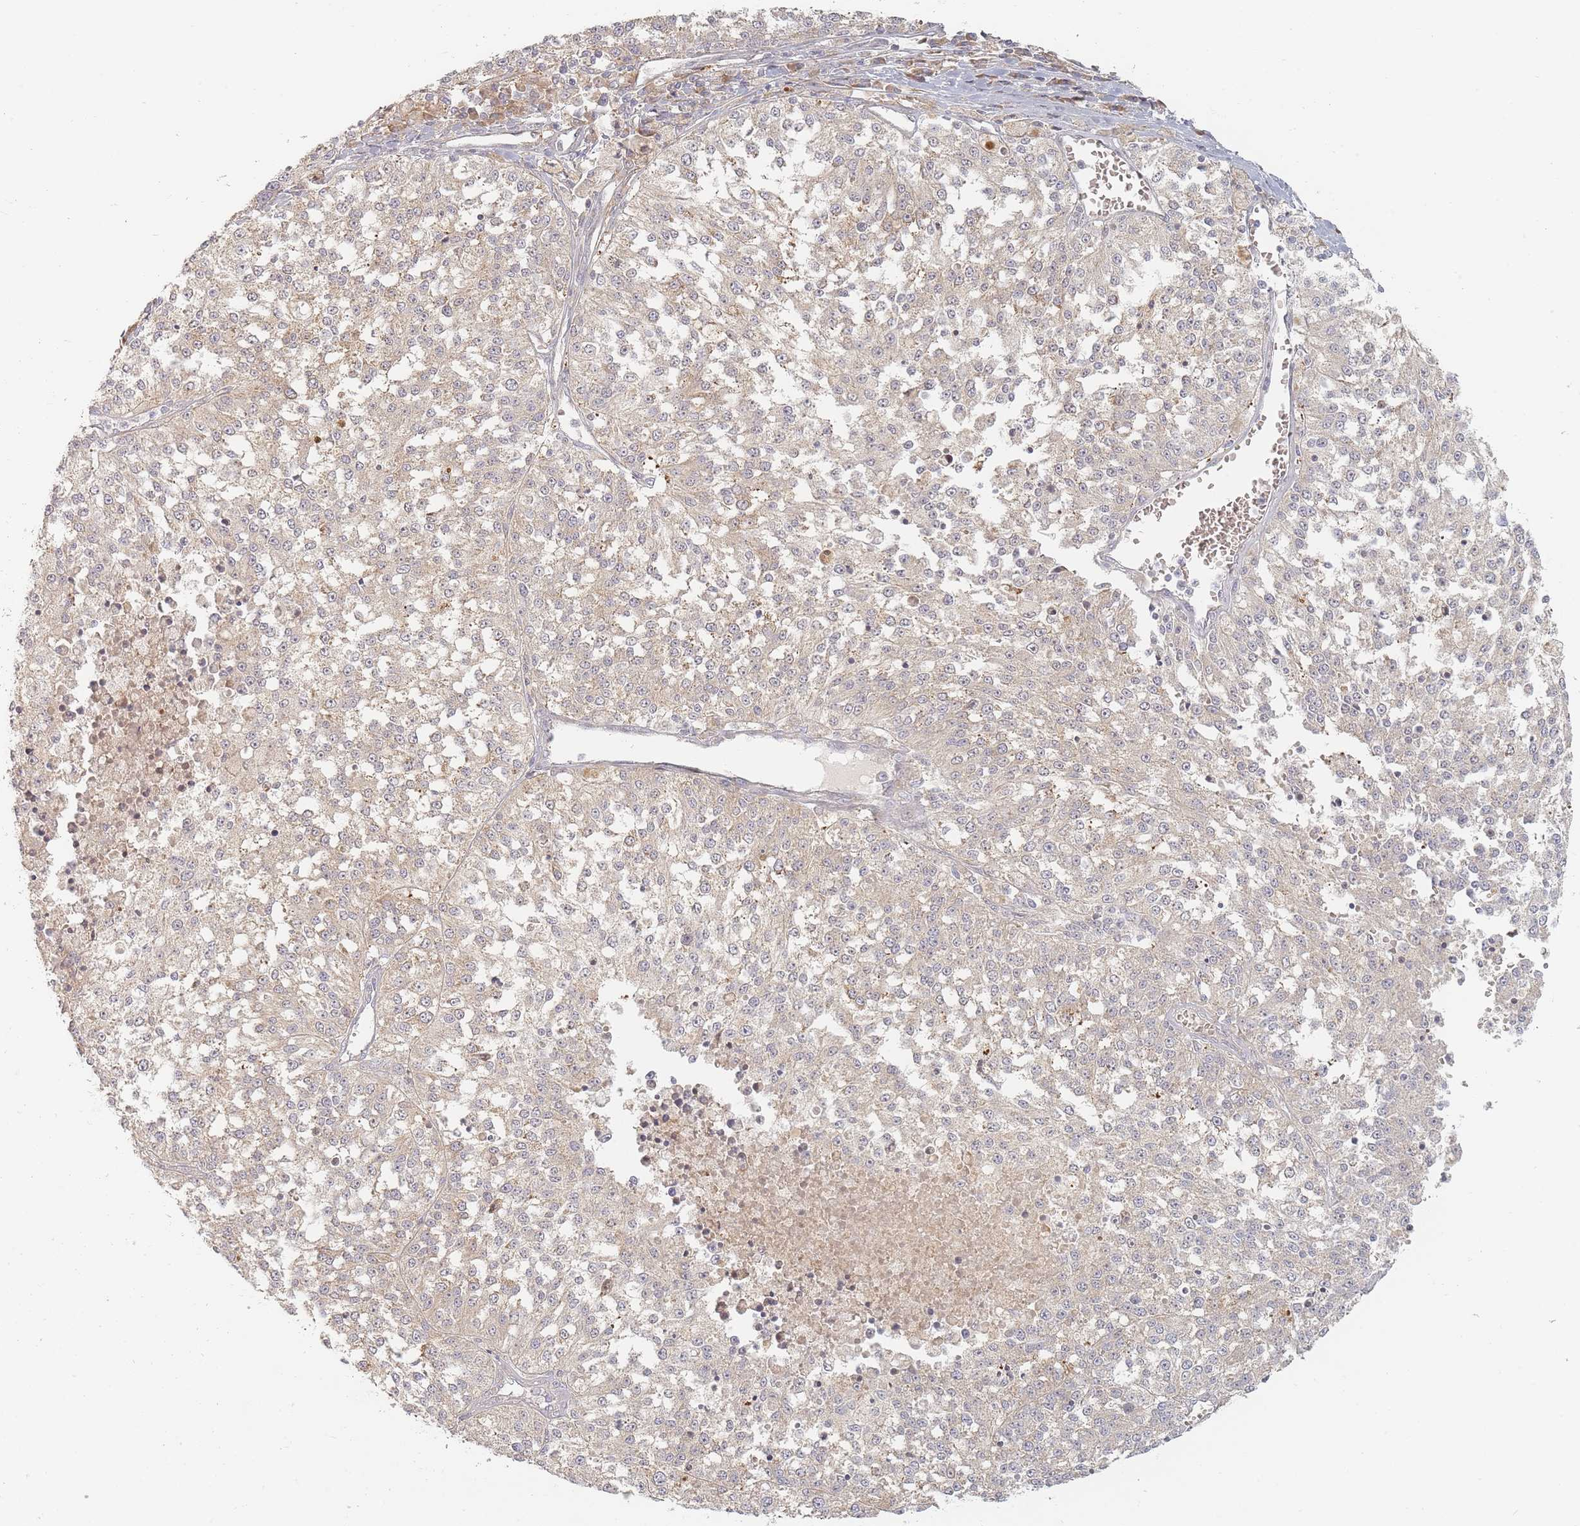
{"staining": {"intensity": "negative", "quantity": "none", "location": "none"}, "tissue": "melanoma", "cell_type": "Tumor cells", "image_type": "cancer", "snomed": [{"axis": "morphology", "description": "Malignant melanoma, NOS"}, {"axis": "topography", "description": "Skin"}], "caption": "DAB immunohistochemical staining of human melanoma demonstrates no significant expression in tumor cells.", "gene": "ZKSCAN7", "patient": {"sex": "female", "age": 64}}